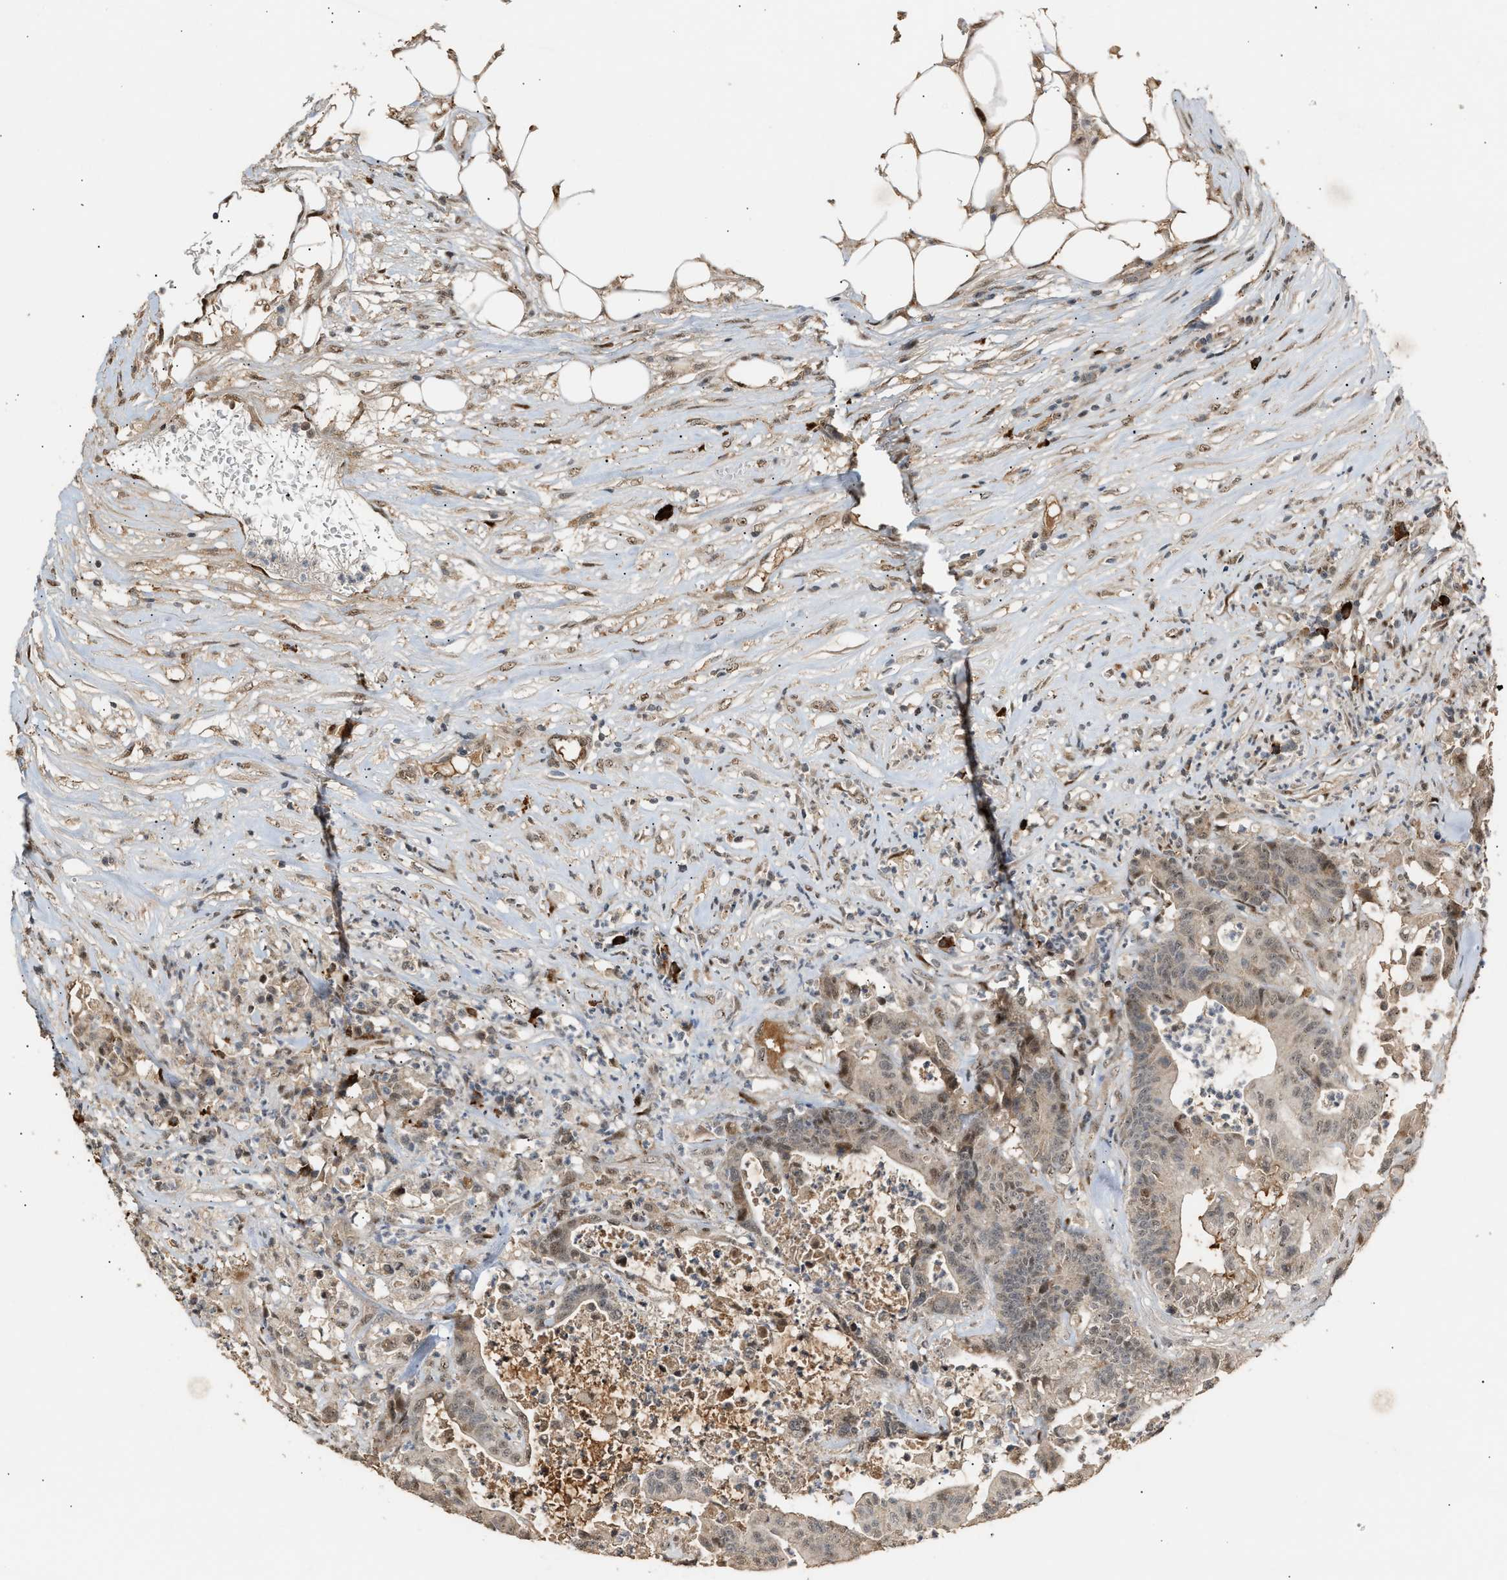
{"staining": {"intensity": "weak", "quantity": ">75%", "location": "cytoplasmic/membranous,nuclear"}, "tissue": "colorectal cancer", "cell_type": "Tumor cells", "image_type": "cancer", "snomed": [{"axis": "morphology", "description": "Adenocarcinoma, NOS"}, {"axis": "topography", "description": "Colon"}], "caption": "Immunohistochemistry (IHC) of colorectal cancer (adenocarcinoma) displays low levels of weak cytoplasmic/membranous and nuclear staining in about >75% of tumor cells. The protein is stained brown, and the nuclei are stained in blue (DAB (3,3'-diaminobenzidine) IHC with brightfield microscopy, high magnification).", "gene": "ZFAND5", "patient": {"sex": "female", "age": 84}}